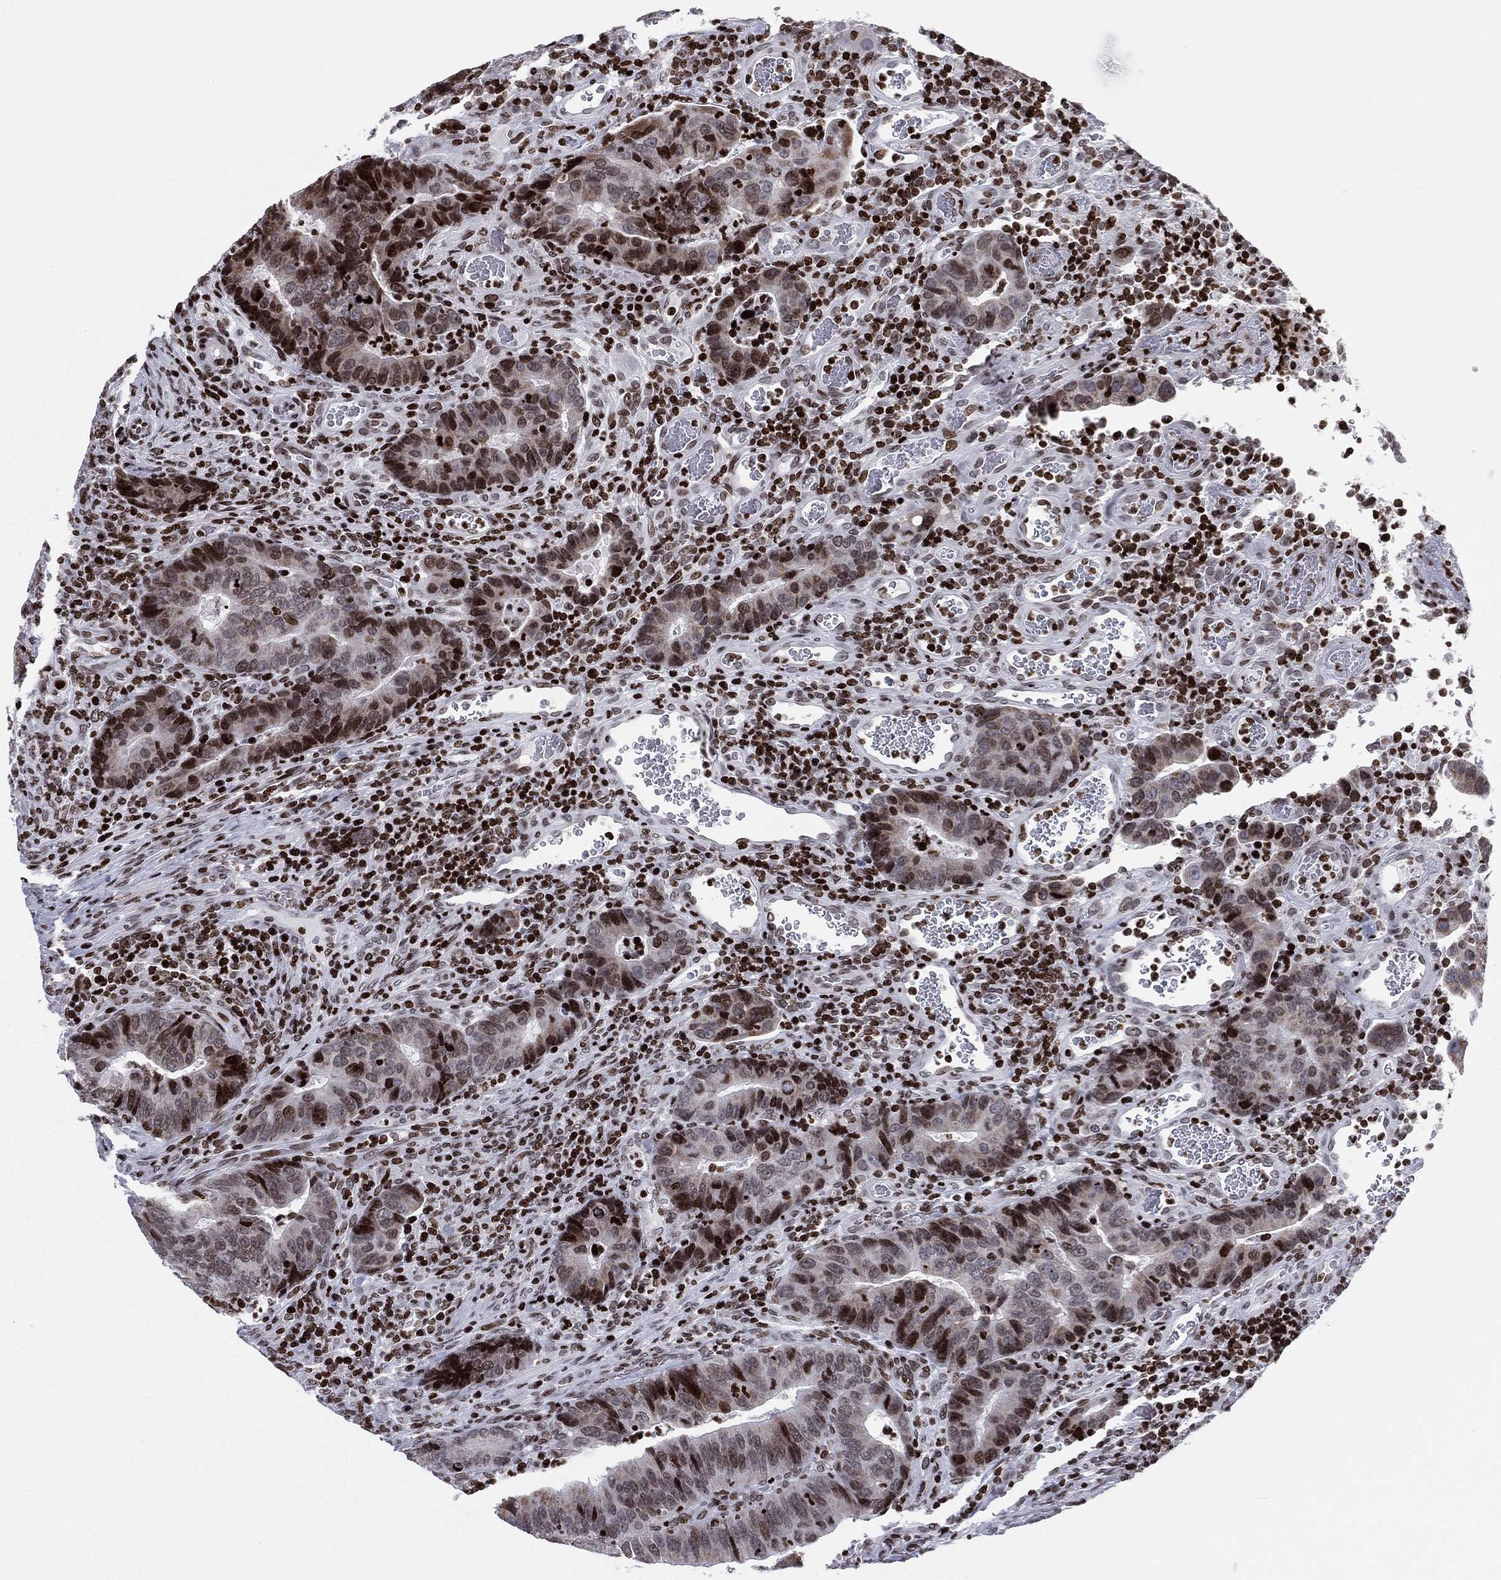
{"staining": {"intensity": "strong", "quantity": "<25%", "location": "nuclear"}, "tissue": "colorectal cancer", "cell_type": "Tumor cells", "image_type": "cancer", "snomed": [{"axis": "morphology", "description": "Adenocarcinoma, NOS"}, {"axis": "topography", "description": "Colon"}], "caption": "This histopathology image exhibits IHC staining of human colorectal cancer, with medium strong nuclear expression in approximately <25% of tumor cells.", "gene": "MFSD14A", "patient": {"sex": "female", "age": 56}}